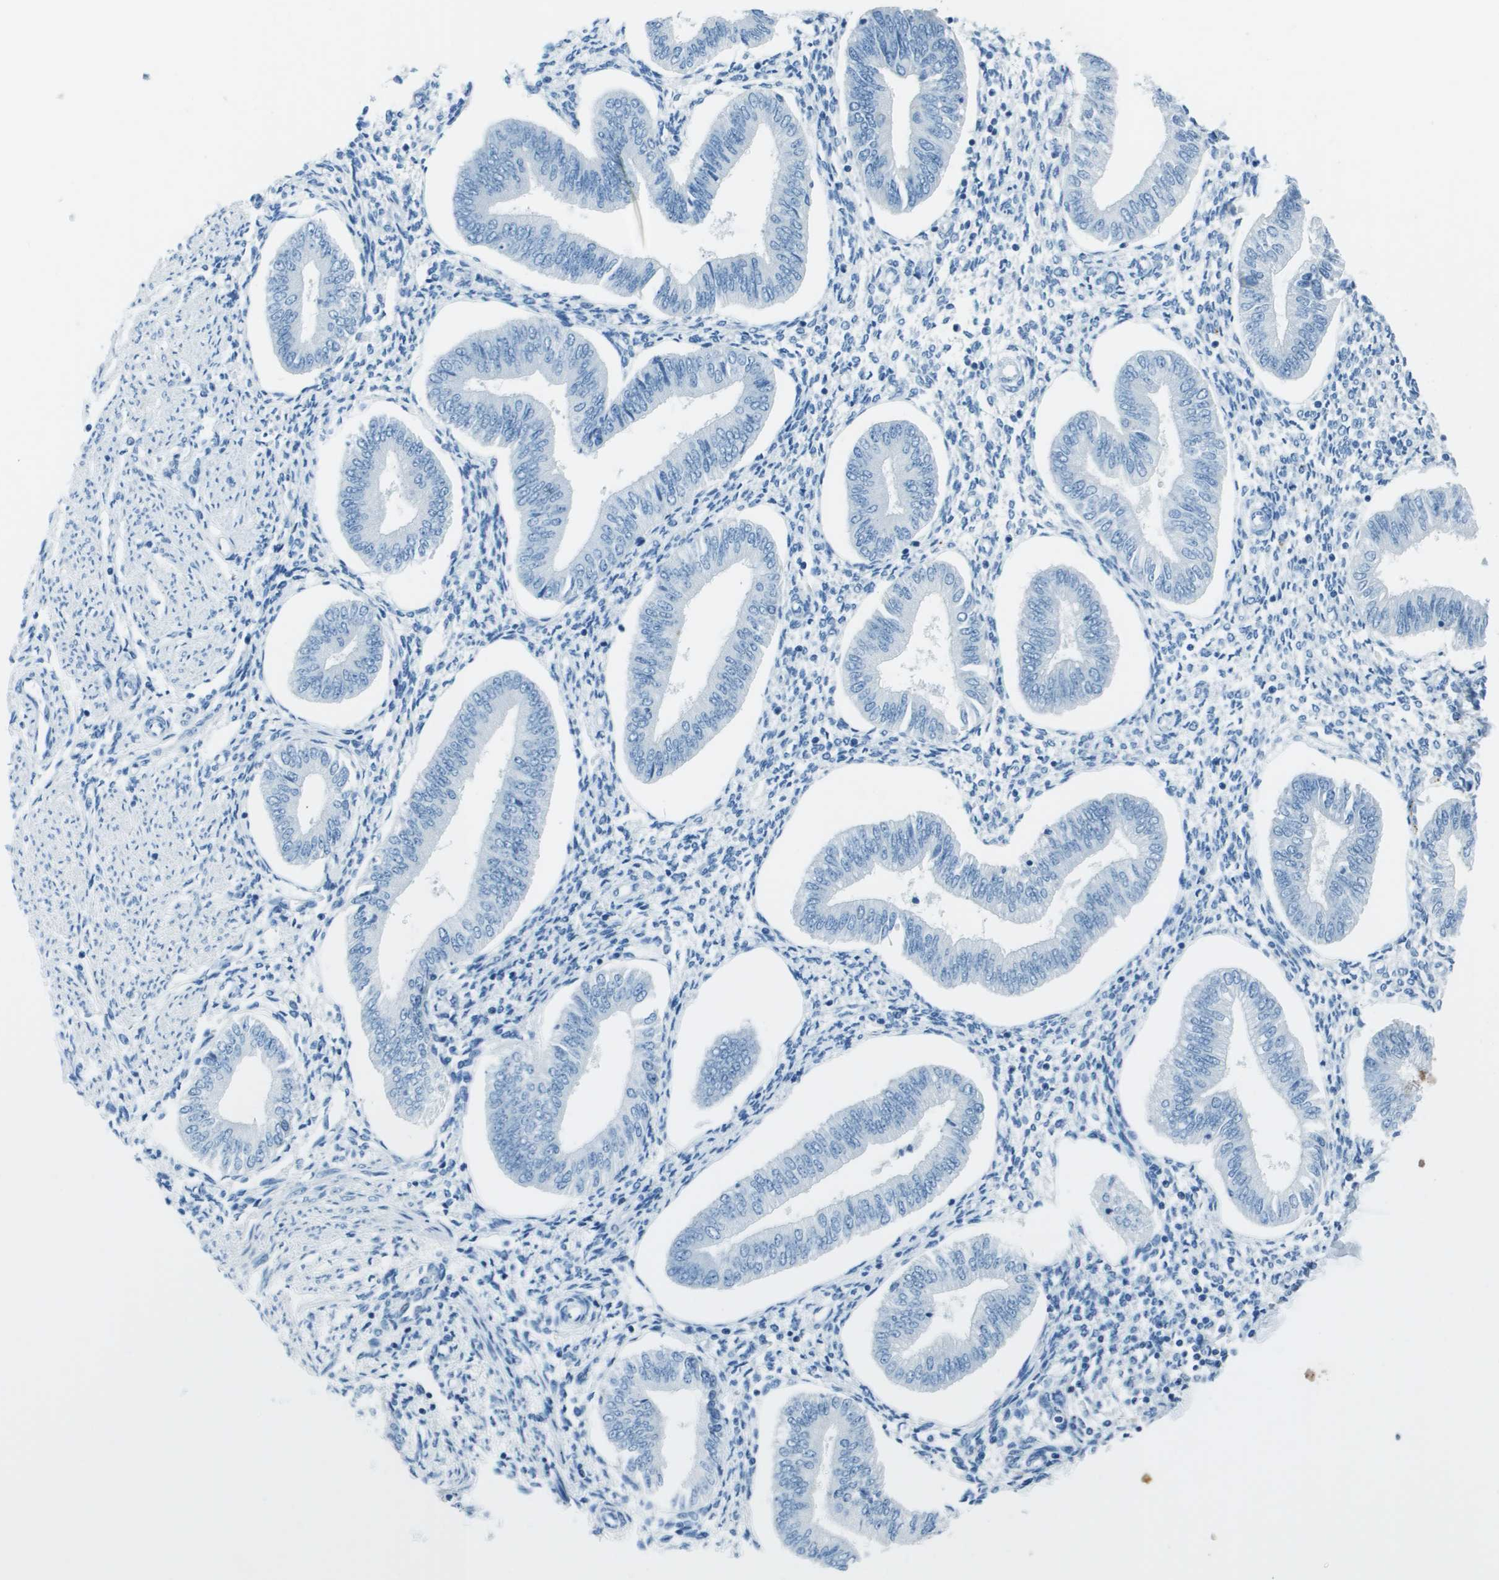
{"staining": {"intensity": "negative", "quantity": "none", "location": "none"}, "tissue": "endometrium", "cell_type": "Cells in endometrial stroma", "image_type": "normal", "snomed": [{"axis": "morphology", "description": "Normal tissue, NOS"}, {"axis": "topography", "description": "Endometrium"}], "caption": "Cells in endometrial stroma show no significant staining in benign endometrium. (Brightfield microscopy of DAB (3,3'-diaminobenzidine) immunohistochemistry (IHC) at high magnification).", "gene": "SLC16A10", "patient": {"sex": "female", "age": 50}}